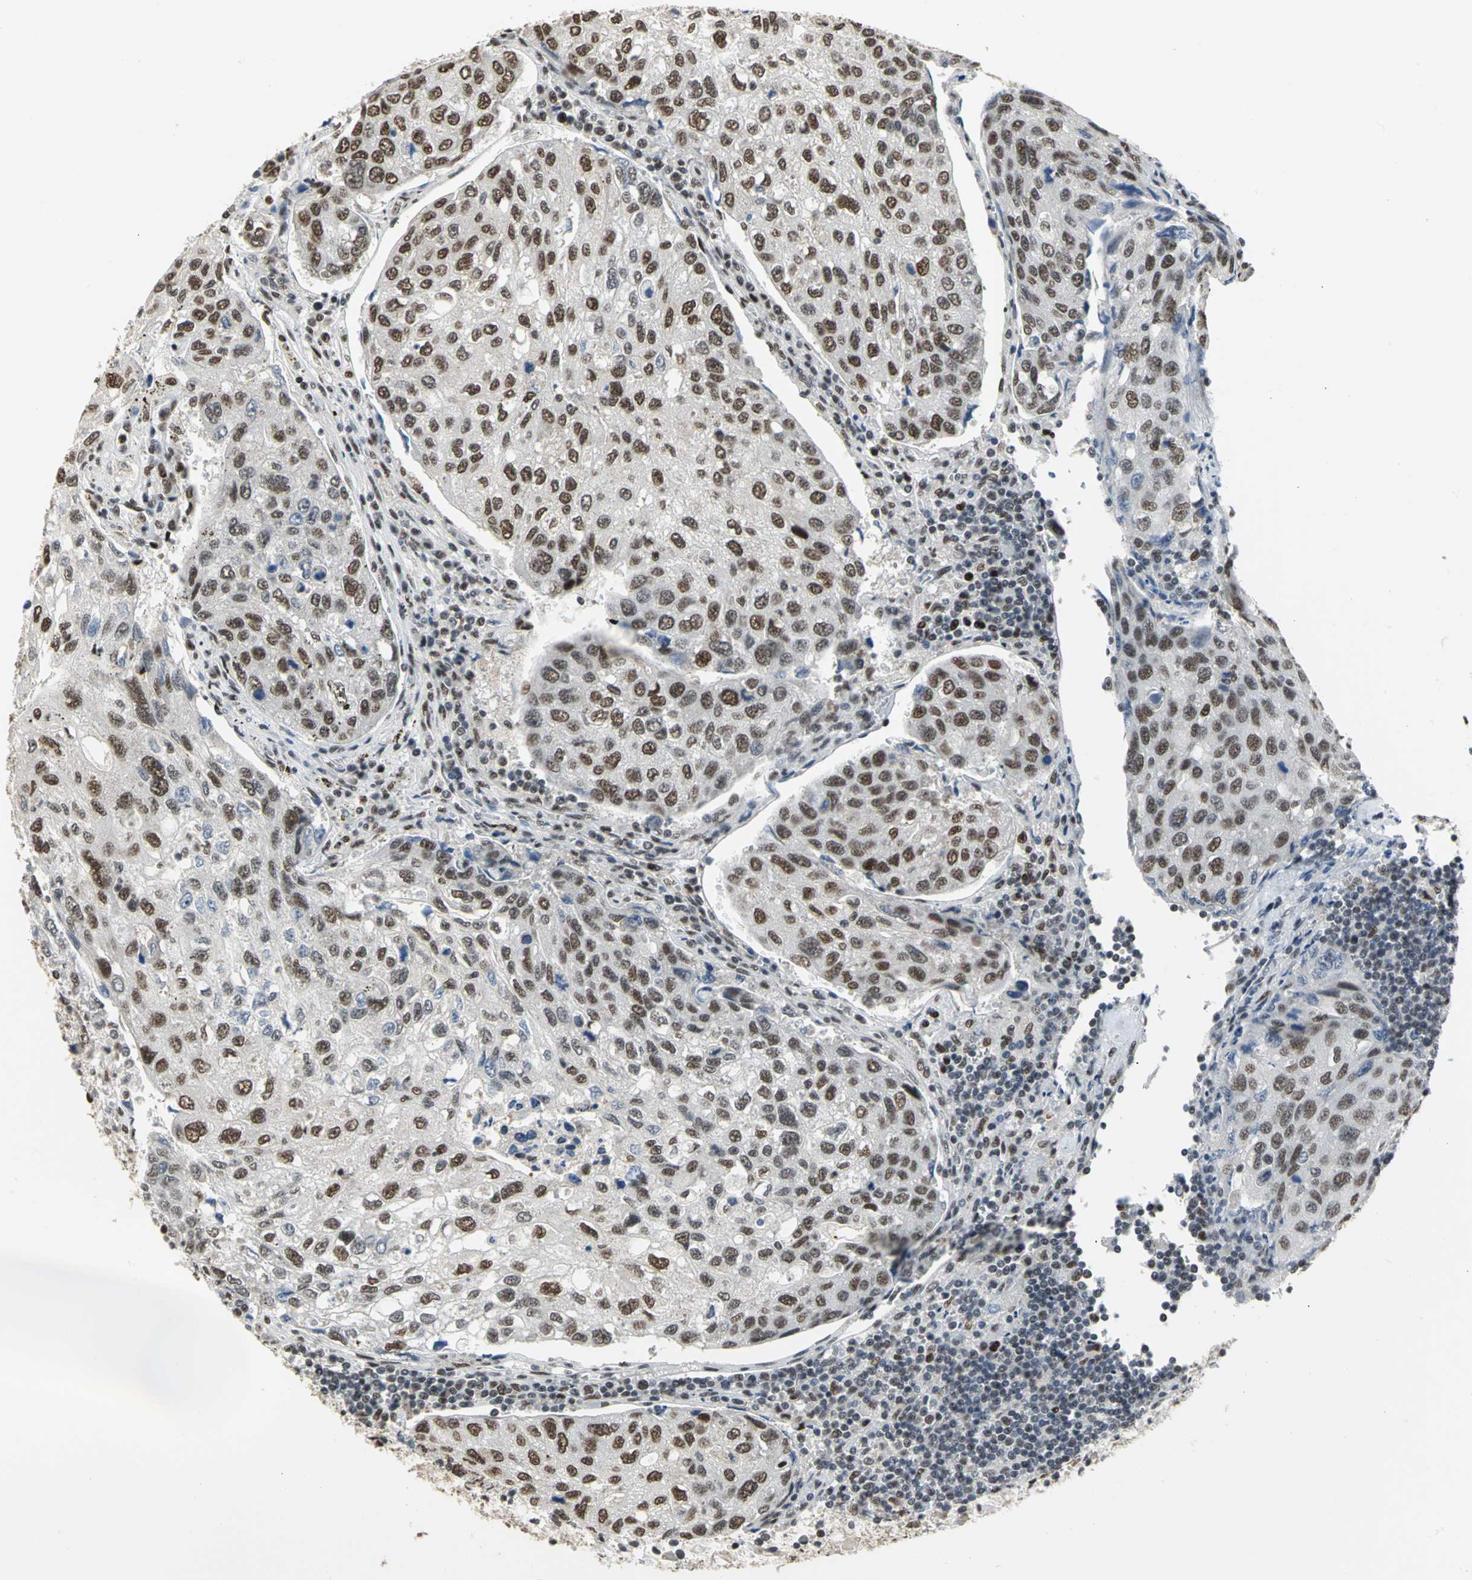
{"staining": {"intensity": "strong", "quantity": ">75%", "location": "nuclear"}, "tissue": "urothelial cancer", "cell_type": "Tumor cells", "image_type": "cancer", "snomed": [{"axis": "morphology", "description": "Urothelial carcinoma, High grade"}, {"axis": "topography", "description": "Lymph node"}, {"axis": "topography", "description": "Urinary bladder"}], "caption": "This is a histology image of immunohistochemistry staining of high-grade urothelial carcinoma, which shows strong positivity in the nuclear of tumor cells.", "gene": "CCDC88C", "patient": {"sex": "male", "age": 51}}